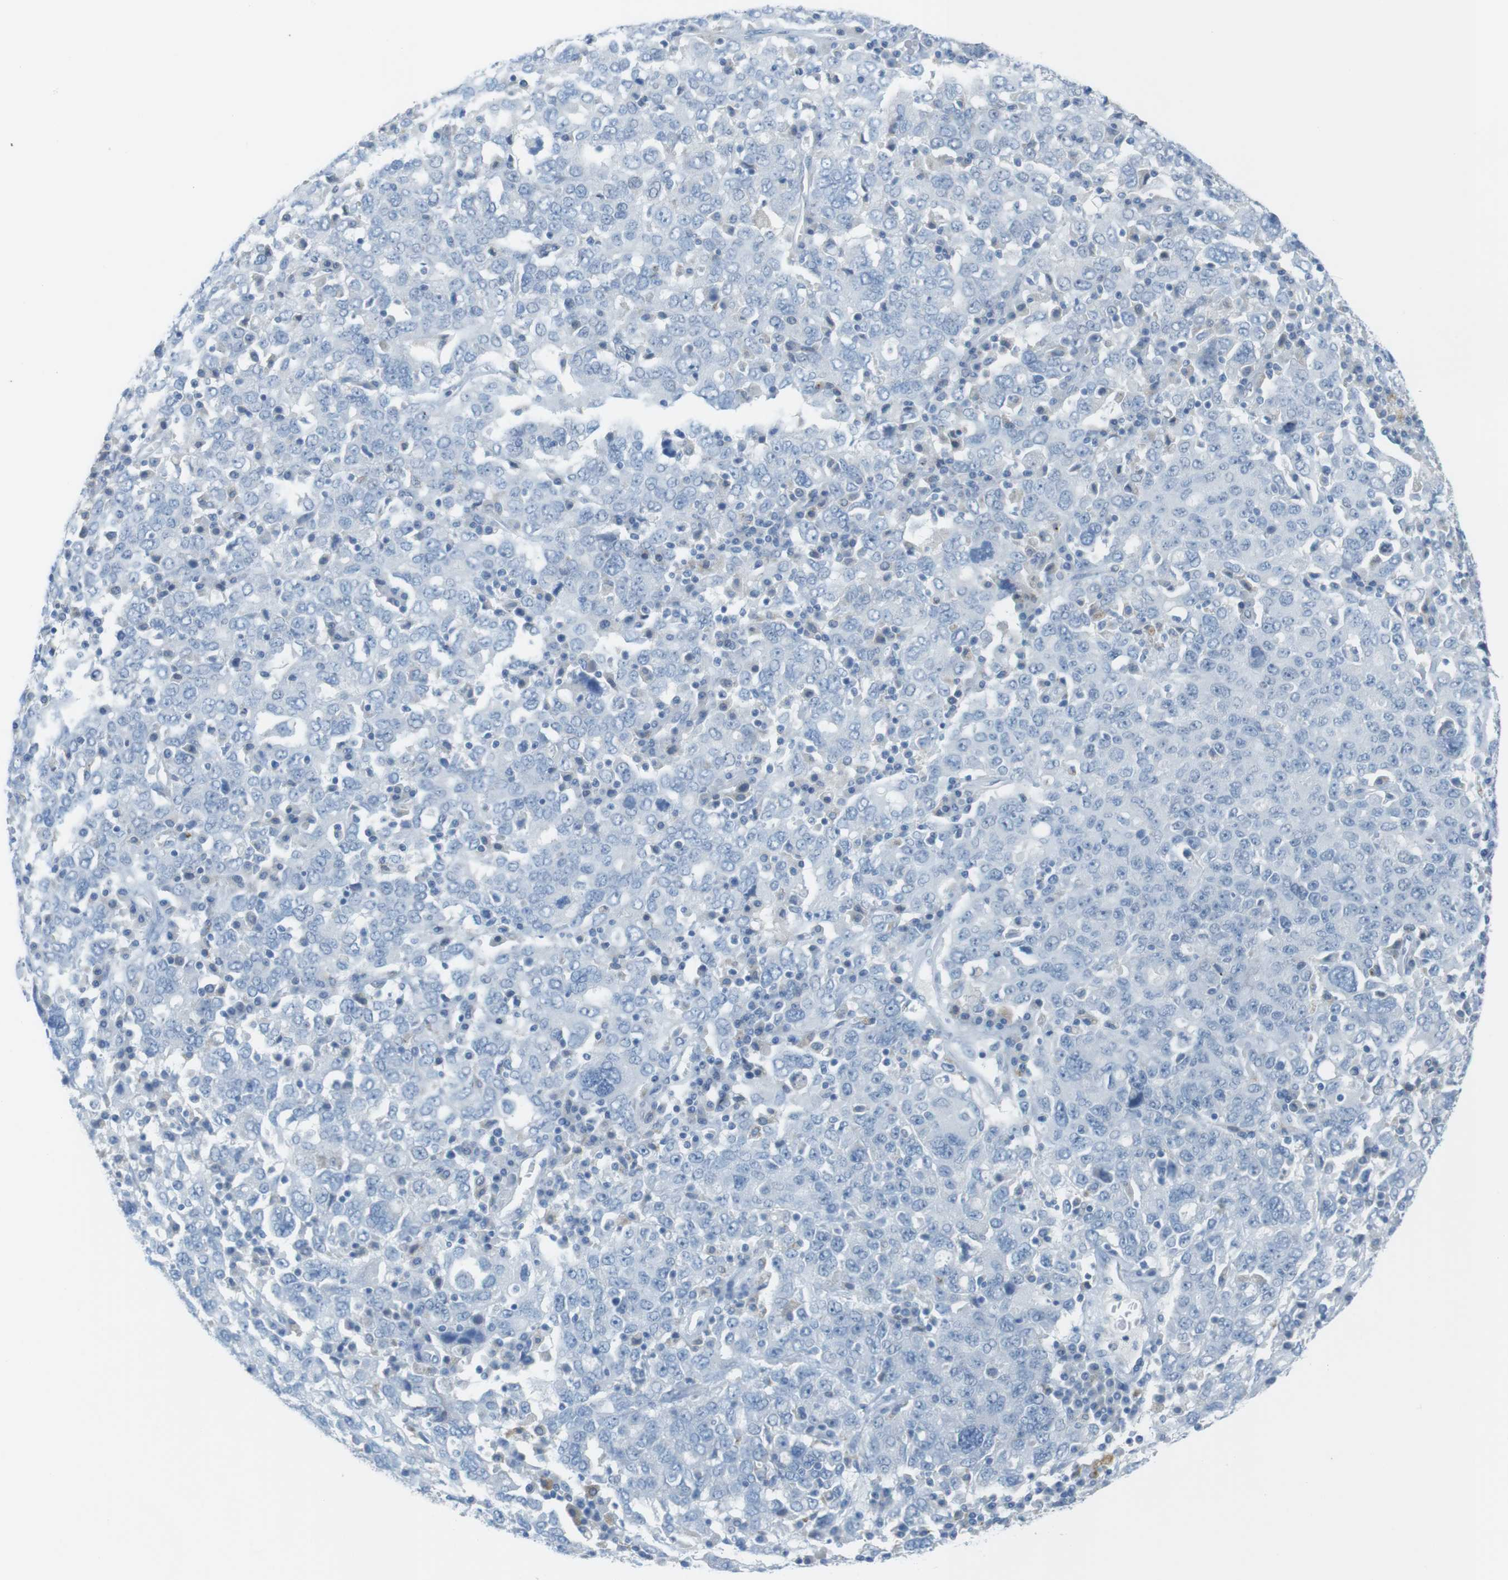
{"staining": {"intensity": "negative", "quantity": "none", "location": "none"}, "tissue": "ovarian cancer", "cell_type": "Tumor cells", "image_type": "cancer", "snomed": [{"axis": "morphology", "description": "Carcinoma, endometroid"}, {"axis": "topography", "description": "Ovary"}], "caption": "DAB (3,3'-diaminobenzidine) immunohistochemical staining of human ovarian endometroid carcinoma shows no significant expression in tumor cells.", "gene": "YIPF1", "patient": {"sex": "female", "age": 62}}